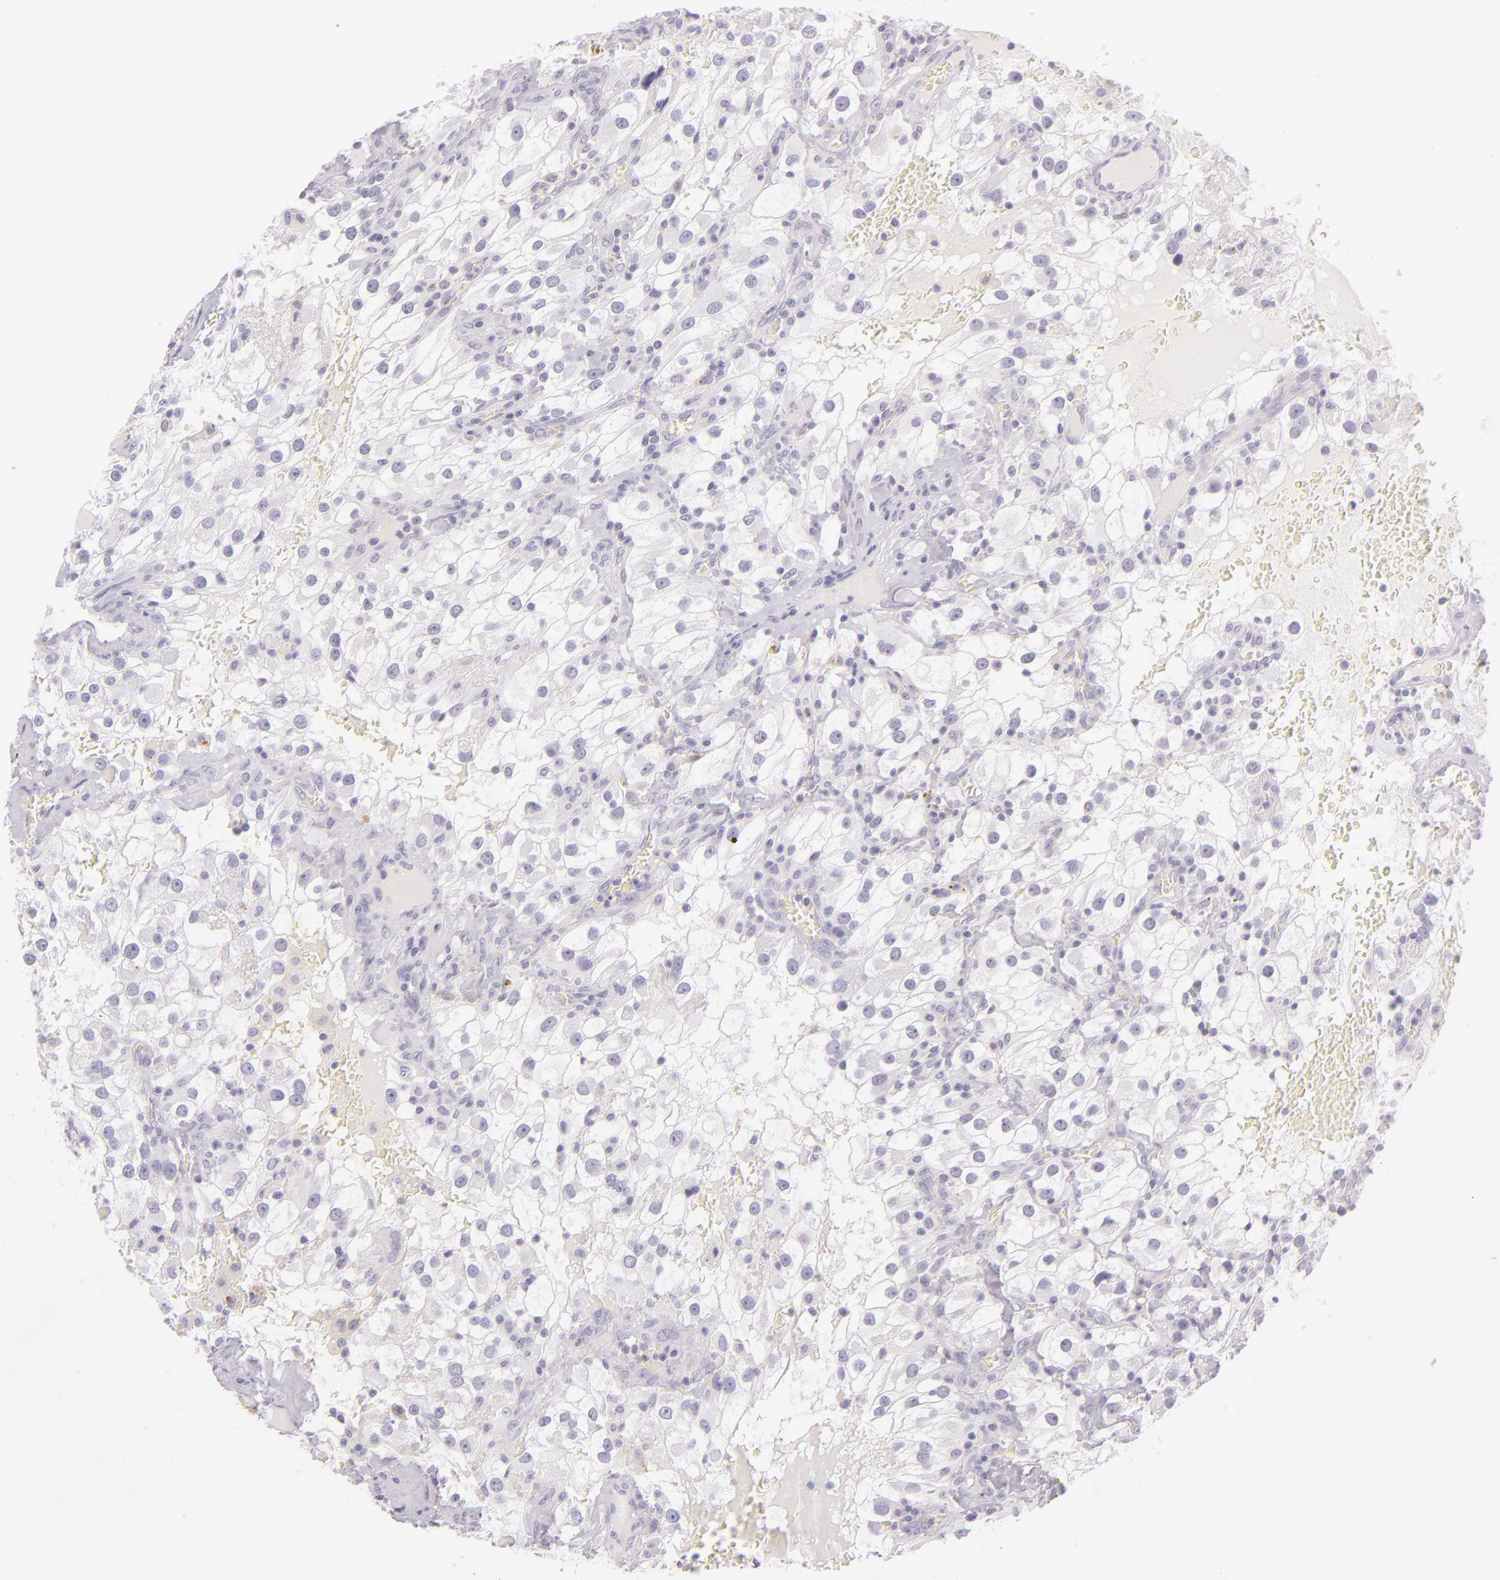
{"staining": {"intensity": "negative", "quantity": "none", "location": "none"}, "tissue": "renal cancer", "cell_type": "Tumor cells", "image_type": "cancer", "snomed": [{"axis": "morphology", "description": "Adenocarcinoma, NOS"}, {"axis": "topography", "description": "Kidney"}], "caption": "A micrograph of renal adenocarcinoma stained for a protein demonstrates no brown staining in tumor cells. (Immunohistochemistry (ihc), brightfield microscopy, high magnification).", "gene": "CBS", "patient": {"sex": "female", "age": 52}}